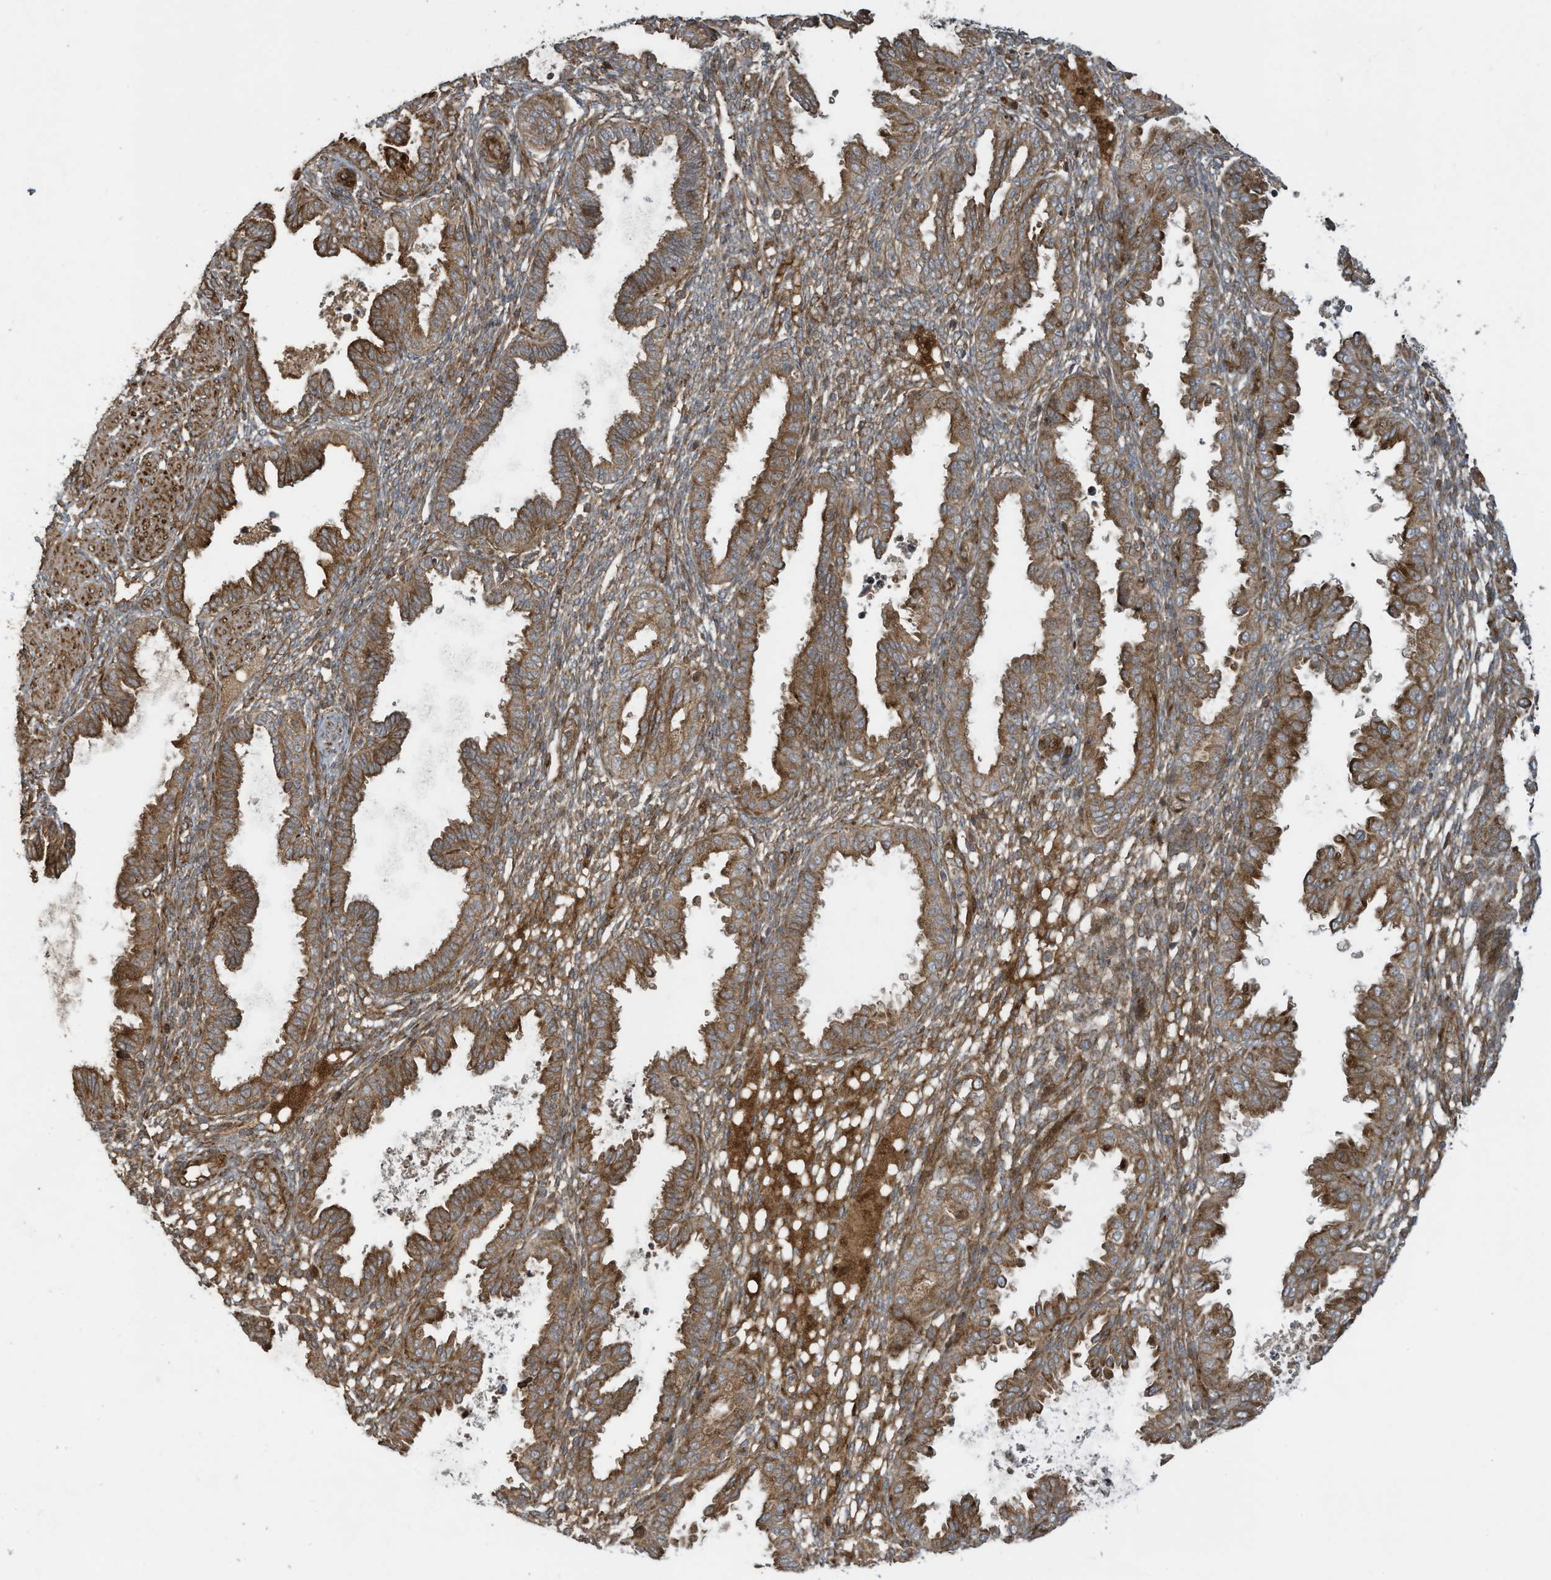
{"staining": {"intensity": "moderate", "quantity": ">75%", "location": "cytoplasmic/membranous"}, "tissue": "endometrium", "cell_type": "Cells in endometrial stroma", "image_type": "normal", "snomed": [{"axis": "morphology", "description": "Normal tissue, NOS"}, {"axis": "topography", "description": "Endometrium"}], "caption": "The histopathology image shows a brown stain indicating the presence of a protein in the cytoplasmic/membranous of cells in endometrial stroma in endometrium.", "gene": "DDIT4", "patient": {"sex": "female", "age": 33}}